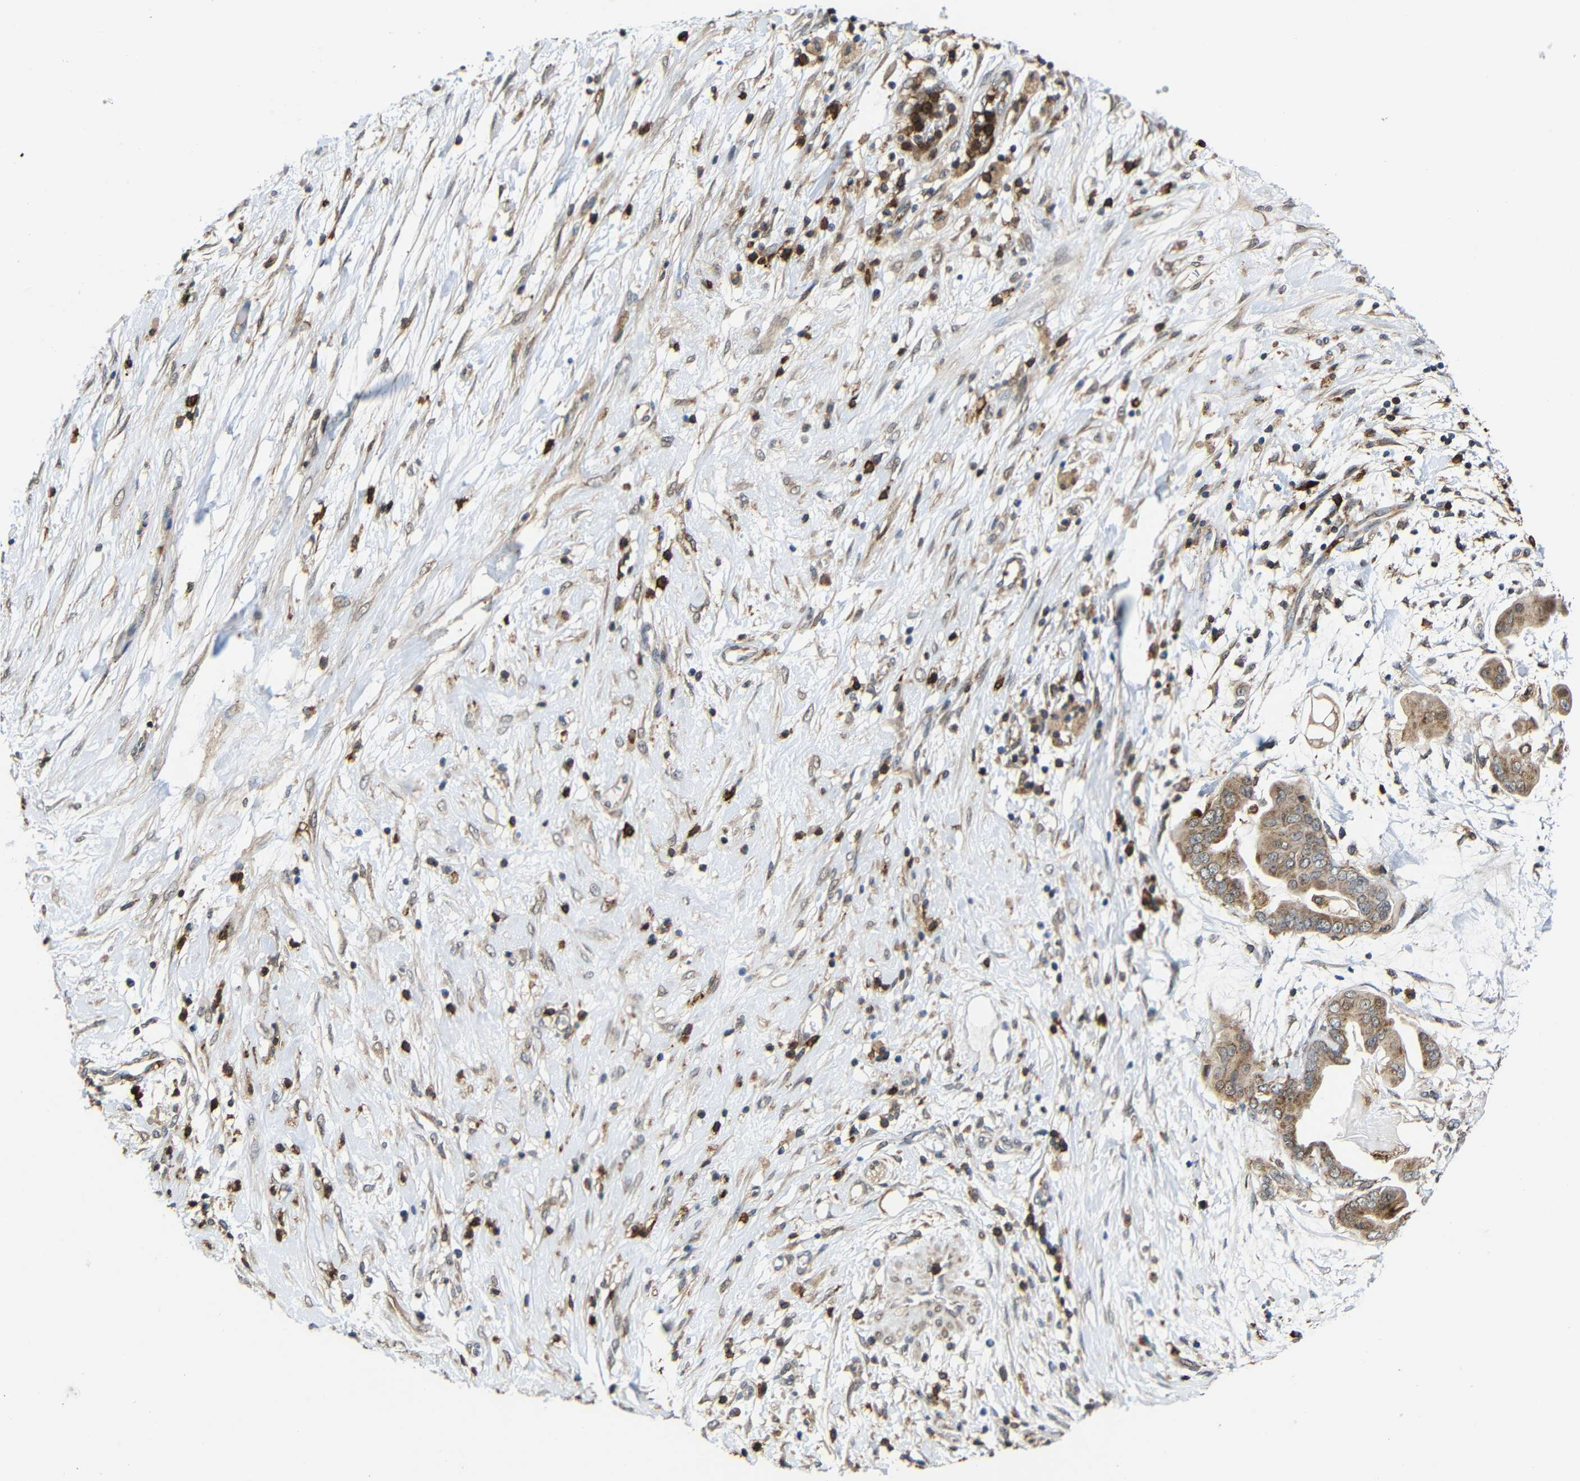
{"staining": {"intensity": "moderate", "quantity": ">75%", "location": "cytoplasmic/membranous"}, "tissue": "pancreatic cancer", "cell_type": "Tumor cells", "image_type": "cancer", "snomed": [{"axis": "morphology", "description": "Adenocarcinoma, NOS"}, {"axis": "topography", "description": "Pancreas"}], "caption": "Protein analysis of pancreatic cancer tissue demonstrates moderate cytoplasmic/membranous expression in approximately >75% of tumor cells.", "gene": "C1GALT1", "patient": {"sex": "female", "age": 75}}